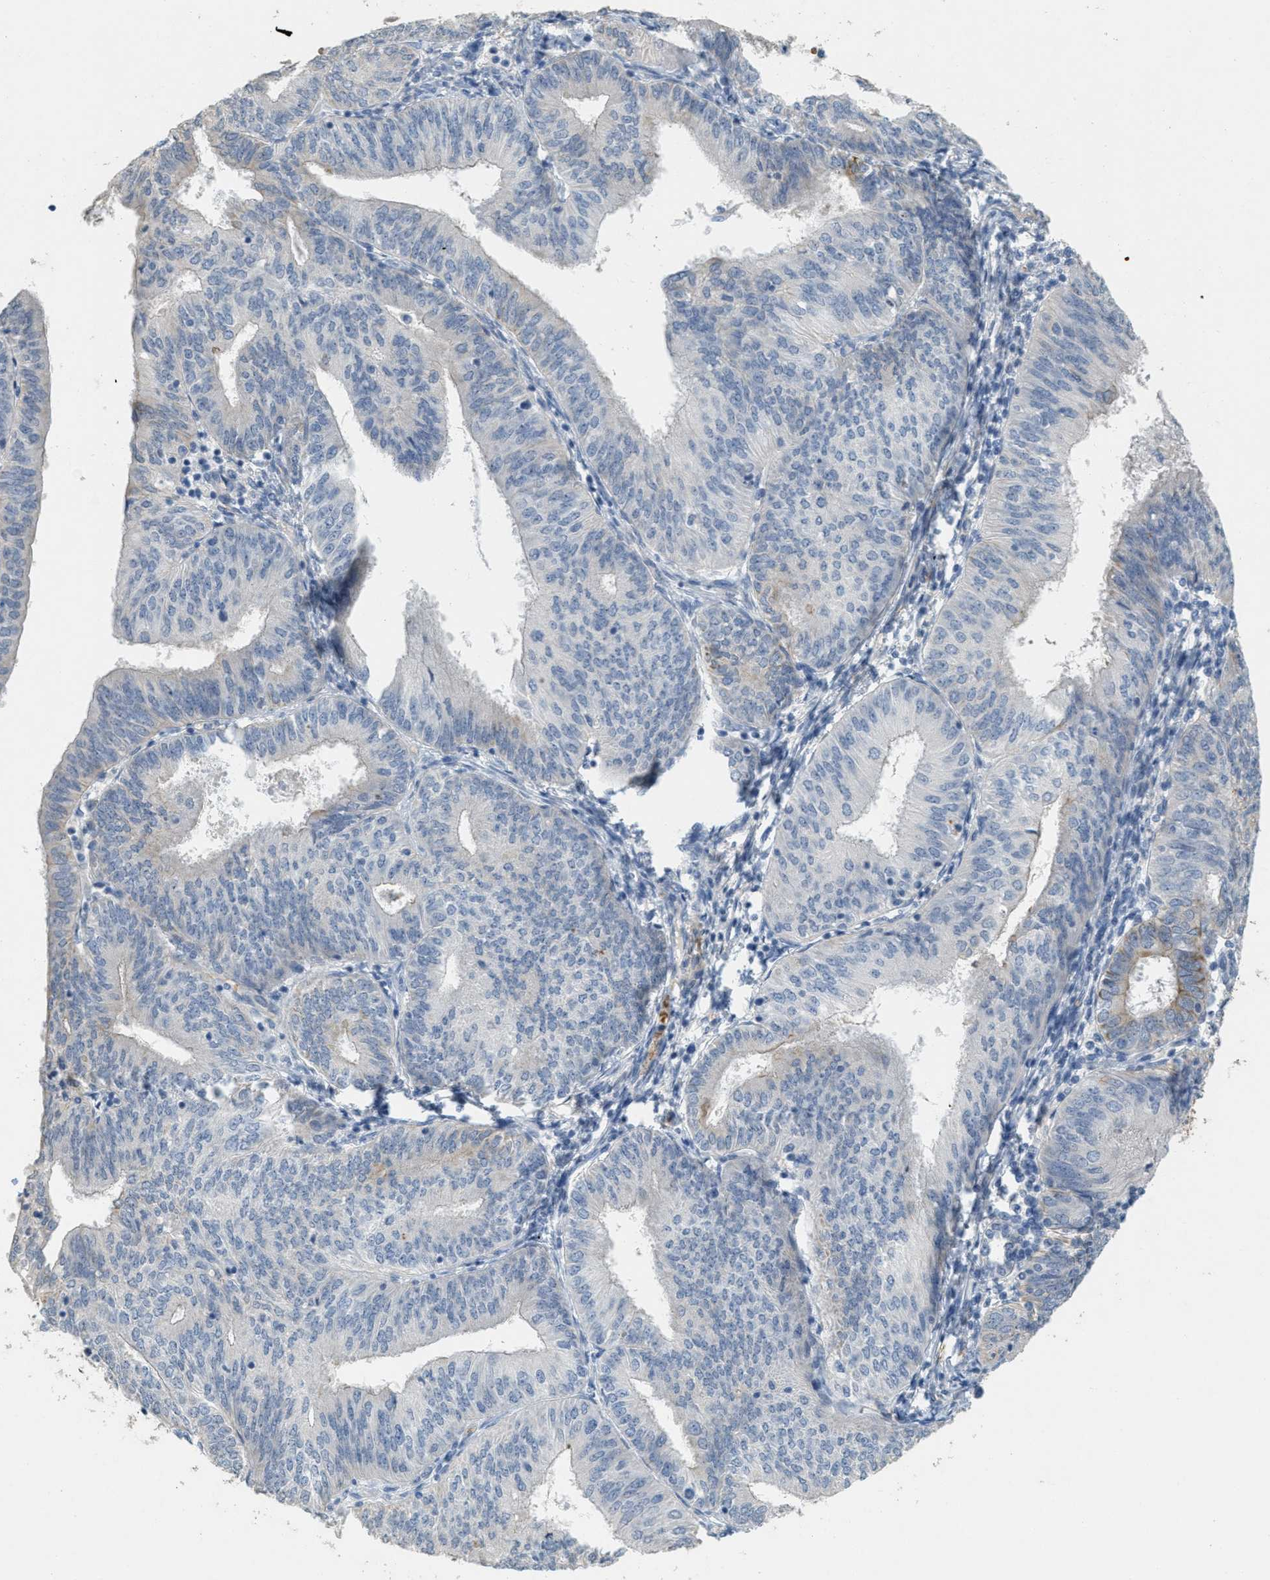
{"staining": {"intensity": "moderate", "quantity": "<25%", "location": "cytoplasmic/membranous"}, "tissue": "endometrial cancer", "cell_type": "Tumor cells", "image_type": "cancer", "snomed": [{"axis": "morphology", "description": "Adenocarcinoma, NOS"}, {"axis": "topography", "description": "Endometrium"}], "caption": "The histopathology image demonstrates staining of adenocarcinoma (endometrial), revealing moderate cytoplasmic/membranous protein expression (brown color) within tumor cells. (DAB (3,3'-diaminobenzidine) = brown stain, brightfield microscopy at high magnification).", "gene": "MRS2", "patient": {"sex": "female", "age": 58}}